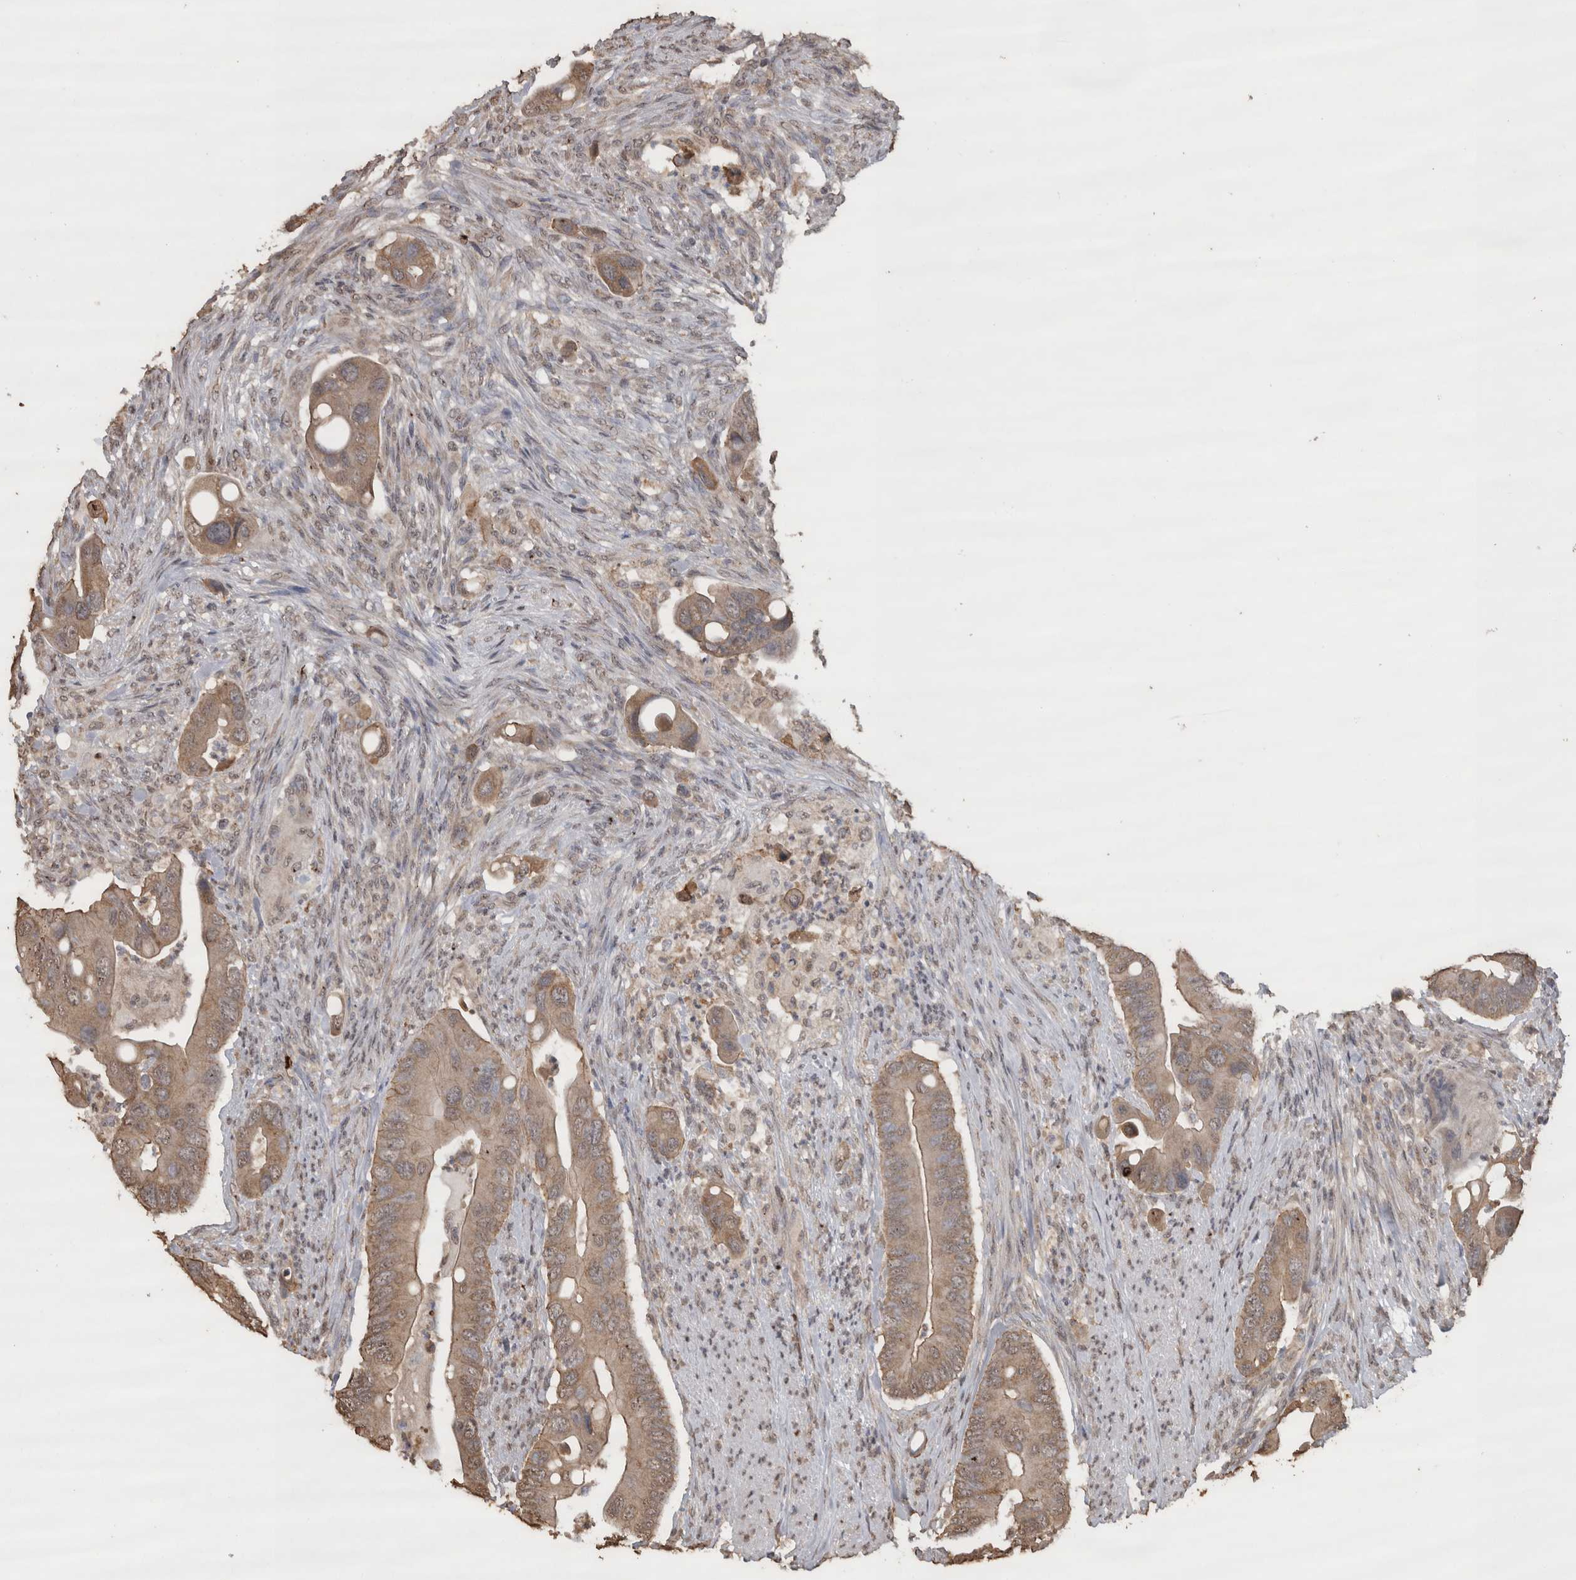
{"staining": {"intensity": "weak", "quantity": ">75%", "location": "cytoplasmic/membranous"}, "tissue": "colorectal cancer", "cell_type": "Tumor cells", "image_type": "cancer", "snomed": [{"axis": "morphology", "description": "Adenocarcinoma, NOS"}, {"axis": "topography", "description": "Rectum"}], "caption": "Protein expression analysis of human colorectal cancer reveals weak cytoplasmic/membranous expression in approximately >75% of tumor cells. (DAB IHC, brown staining for protein, blue staining for nuclei).", "gene": "CRELD2", "patient": {"sex": "female", "age": 57}}